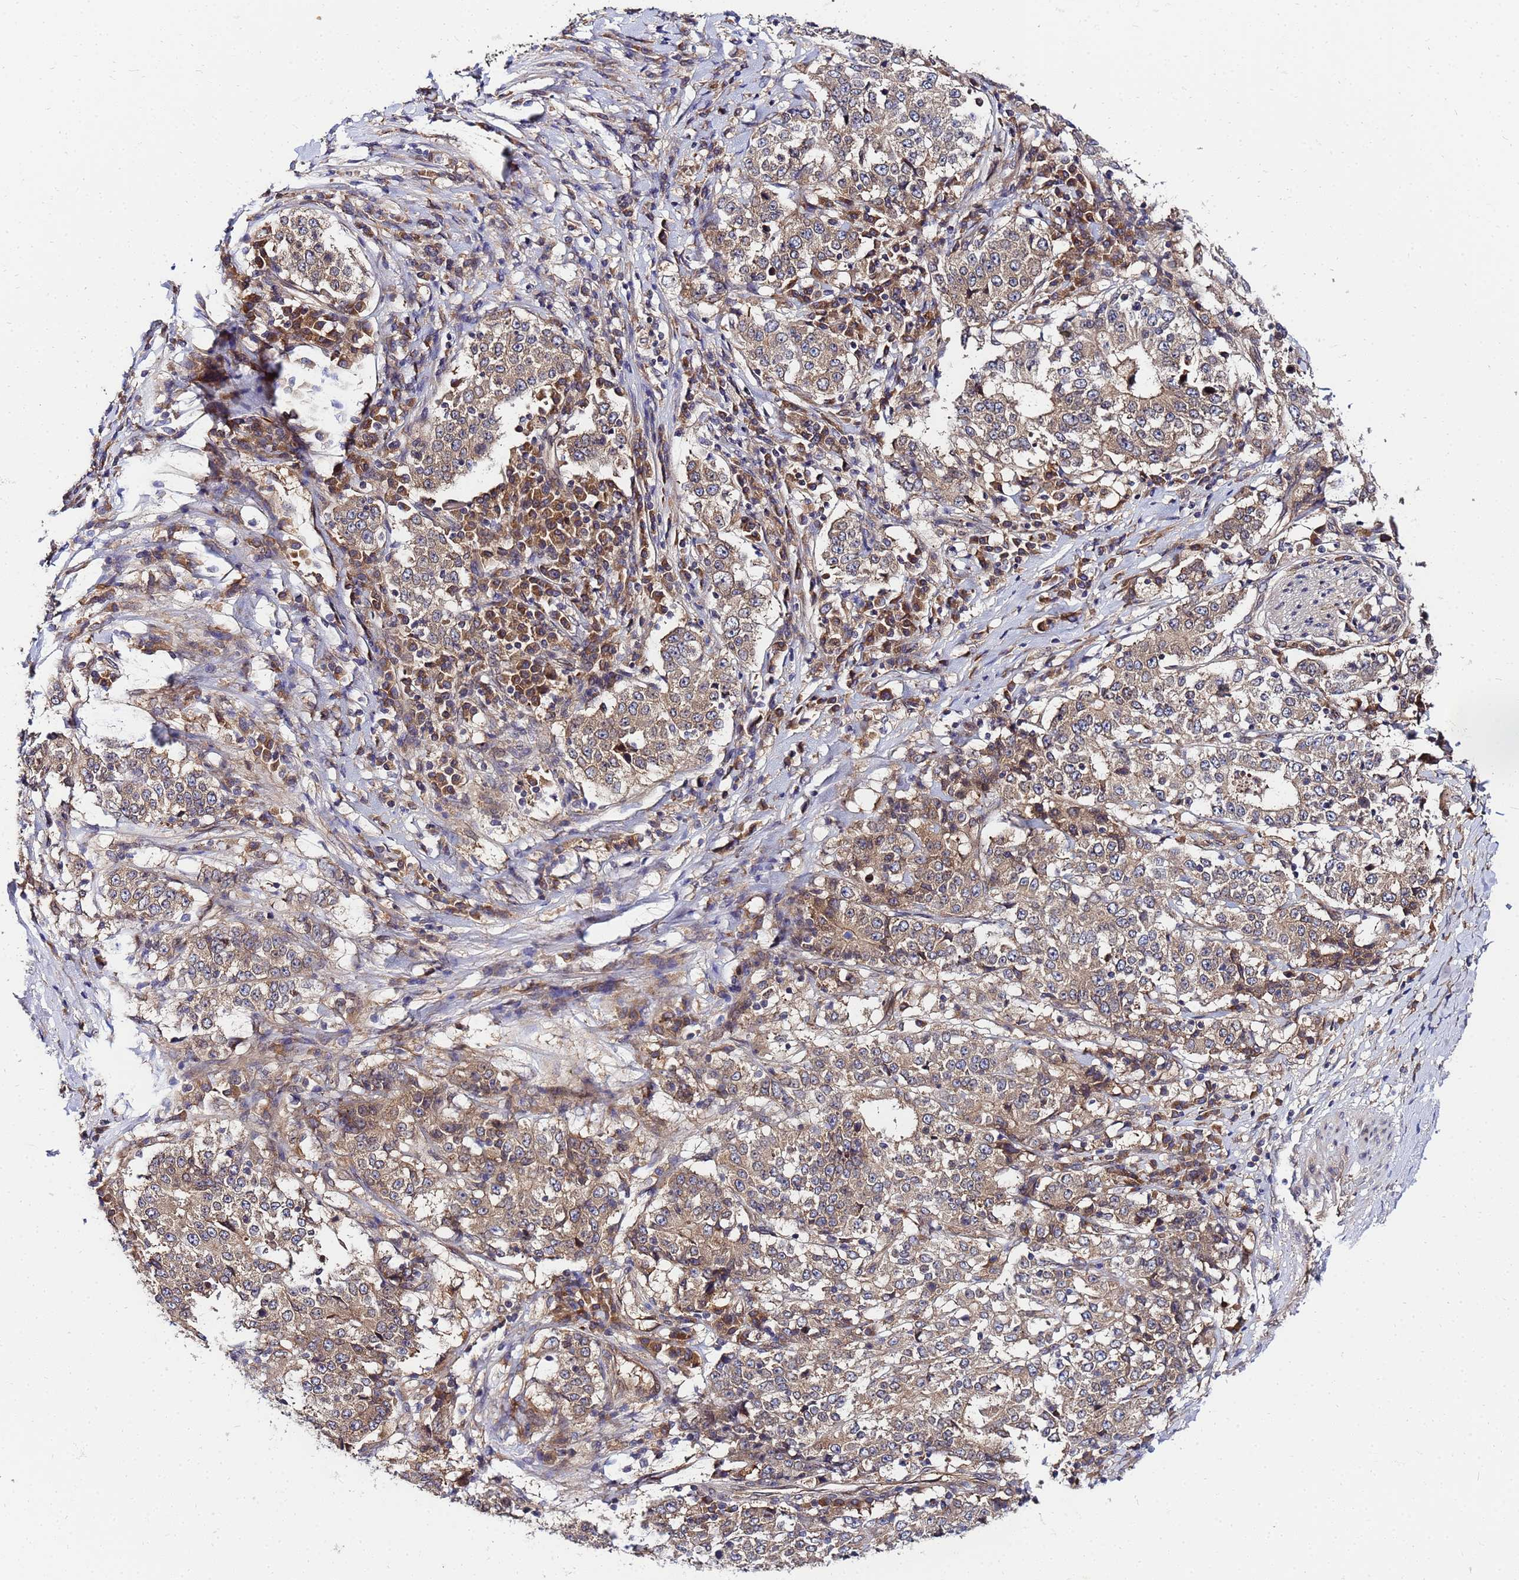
{"staining": {"intensity": "weak", "quantity": "25%-75%", "location": "cytoplasmic/membranous"}, "tissue": "stomach cancer", "cell_type": "Tumor cells", "image_type": "cancer", "snomed": [{"axis": "morphology", "description": "Adenocarcinoma, NOS"}, {"axis": "topography", "description": "Stomach"}], "caption": "A high-resolution histopathology image shows IHC staining of stomach cancer (adenocarcinoma), which displays weak cytoplasmic/membranous staining in about 25%-75% of tumor cells. (IHC, brightfield microscopy, high magnification).", "gene": "UNC93B1", "patient": {"sex": "male", "age": 59}}